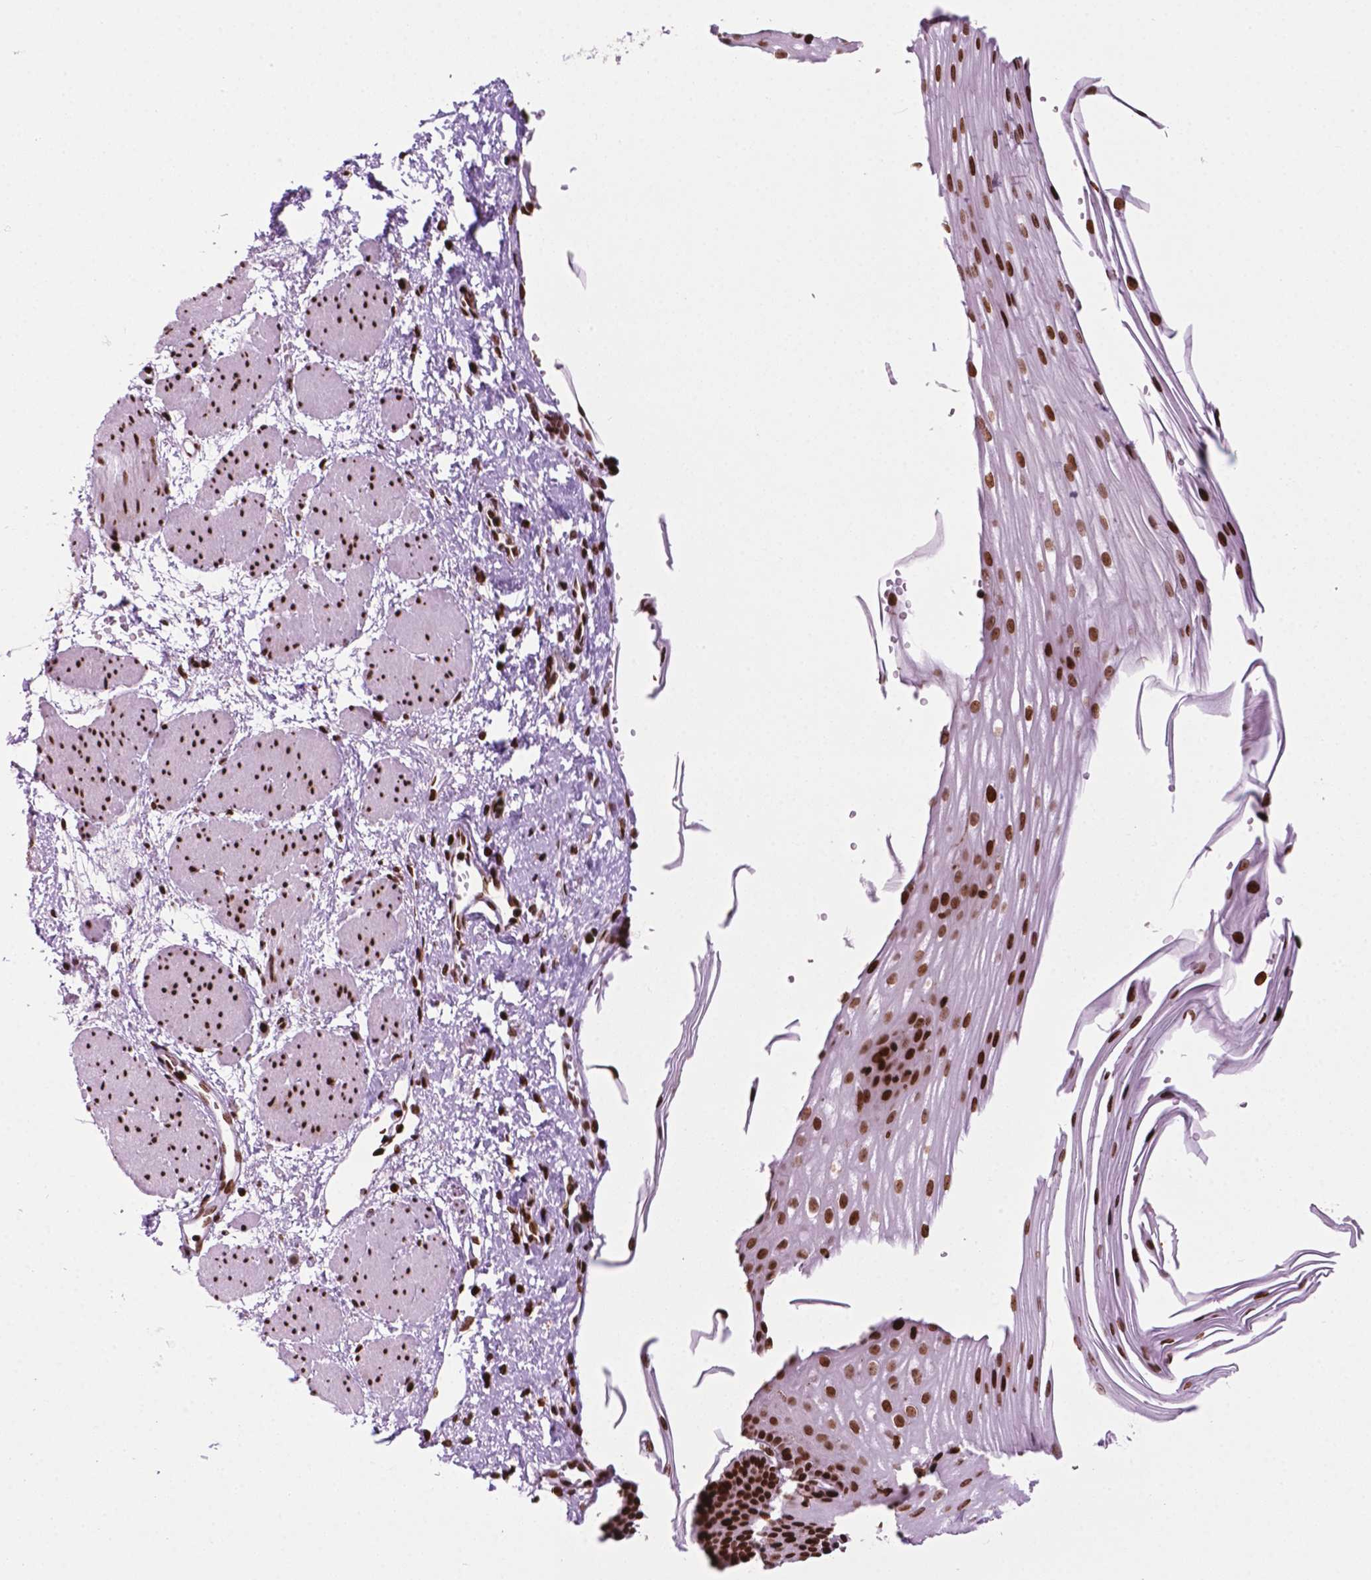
{"staining": {"intensity": "strong", "quantity": ">75%", "location": "nuclear"}, "tissue": "esophagus", "cell_type": "Squamous epithelial cells", "image_type": "normal", "snomed": [{"axis": "morphology", "description": "Normal tissue, NOS"}, {"axis": "topography", "description": "Esophagus"}], "caption": "Esophagus stained with DAB immunohistochemistry shows high levels of strong nuclear staining in about >75% of squamous epithelial cells.", "gene": "TMEM250", "patient": {"sex": "male", "age": 62}}